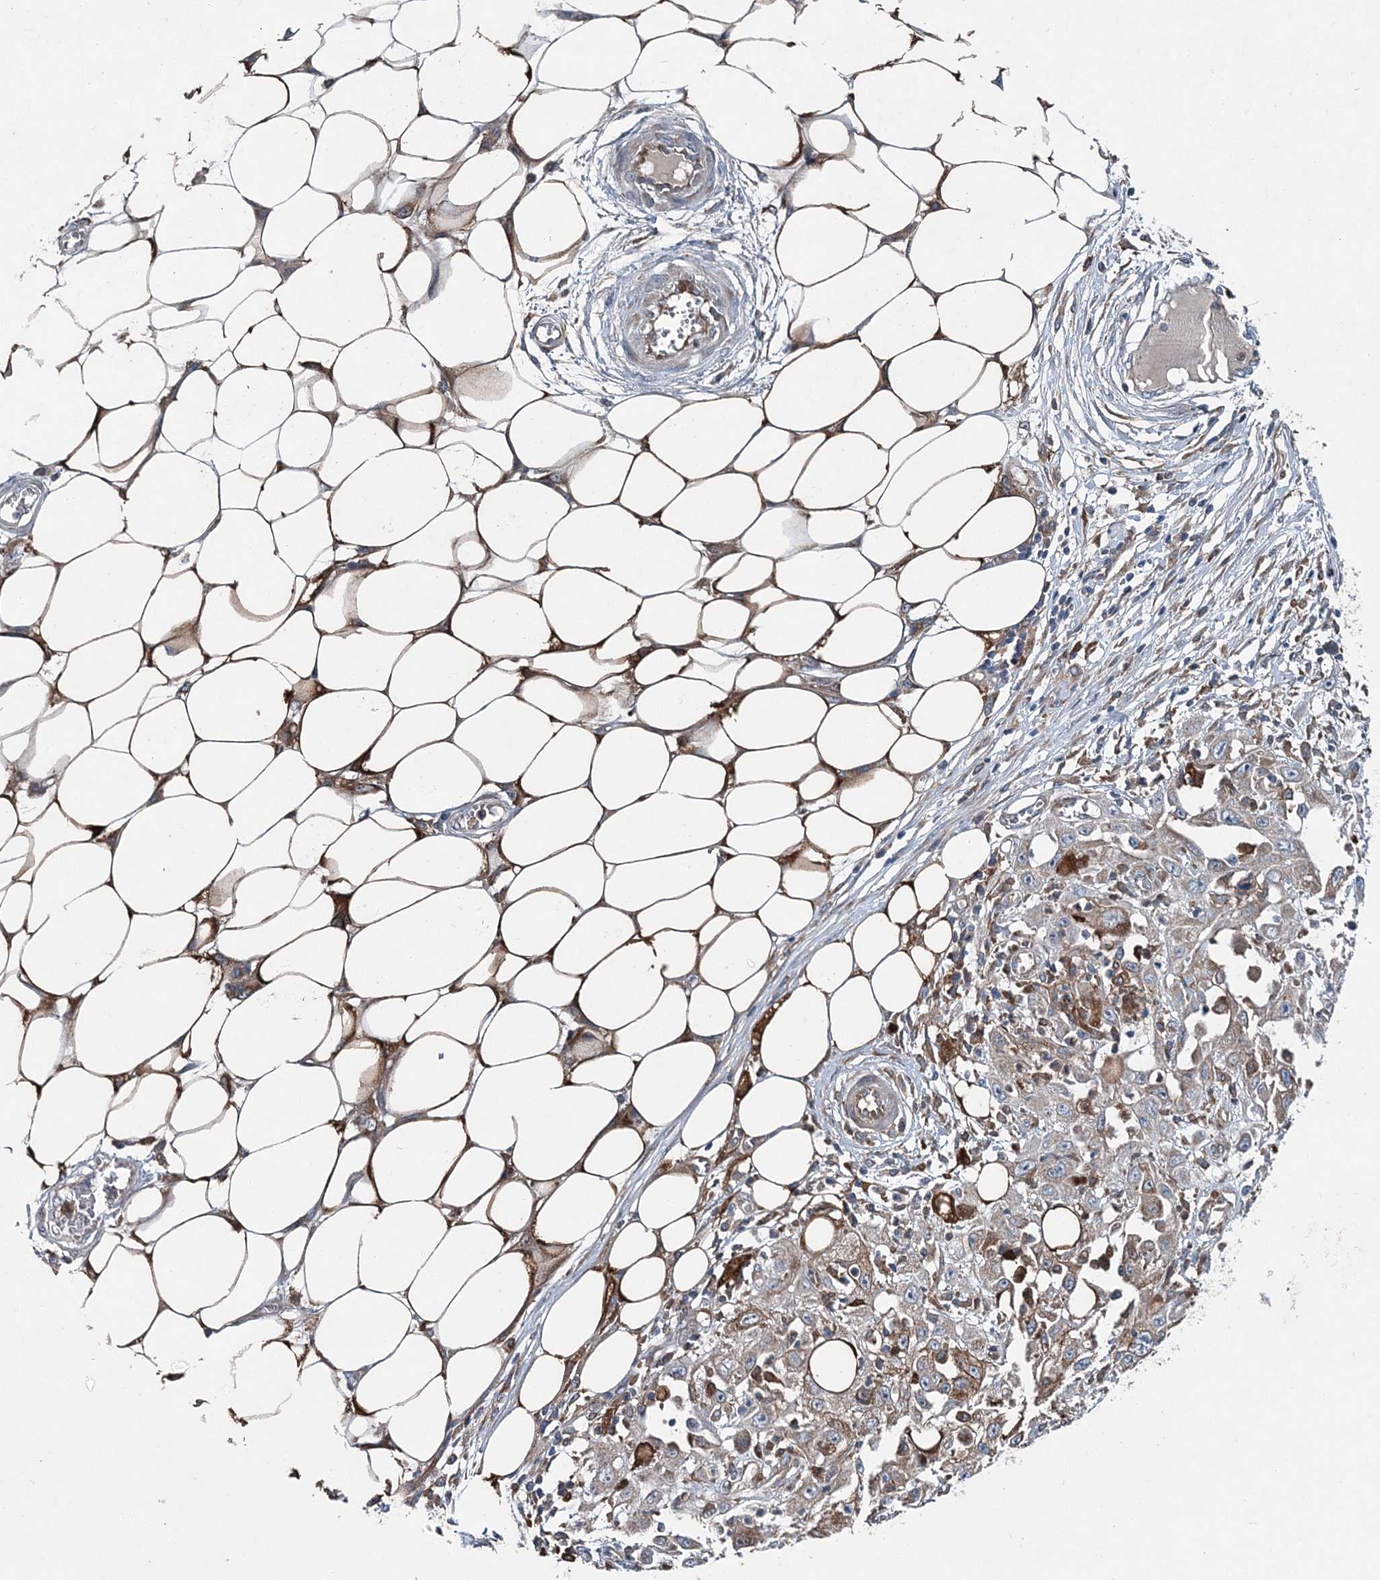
{"staining": {"intensity": "moderate", "quantity": "25%-75%", "location": "cytoplasmic/membranous"}, "tissue": "skin cancer", "cell_type": "Tumor cells", "image_type": "cancer", "snomed": [{"axis": "morphology", "description": "Squamous cell carcinoma, NOS"}, {"axis": "morphology", "description": "Squamous cell carcinoma, metastatic, NOS"}, {"axis": "topography", "description": "Skin"}, {"axis": "topography", "description": "Lymph node"}], "caption": "Skin cancer was stained to show a protein in brown. There is medium levels of moderate cytoplasmic/membranous positivity in approximately 25%-75% of tumor cells.", "gene": "SPOPL", "patient": {"sex": "male", "age": 75}}